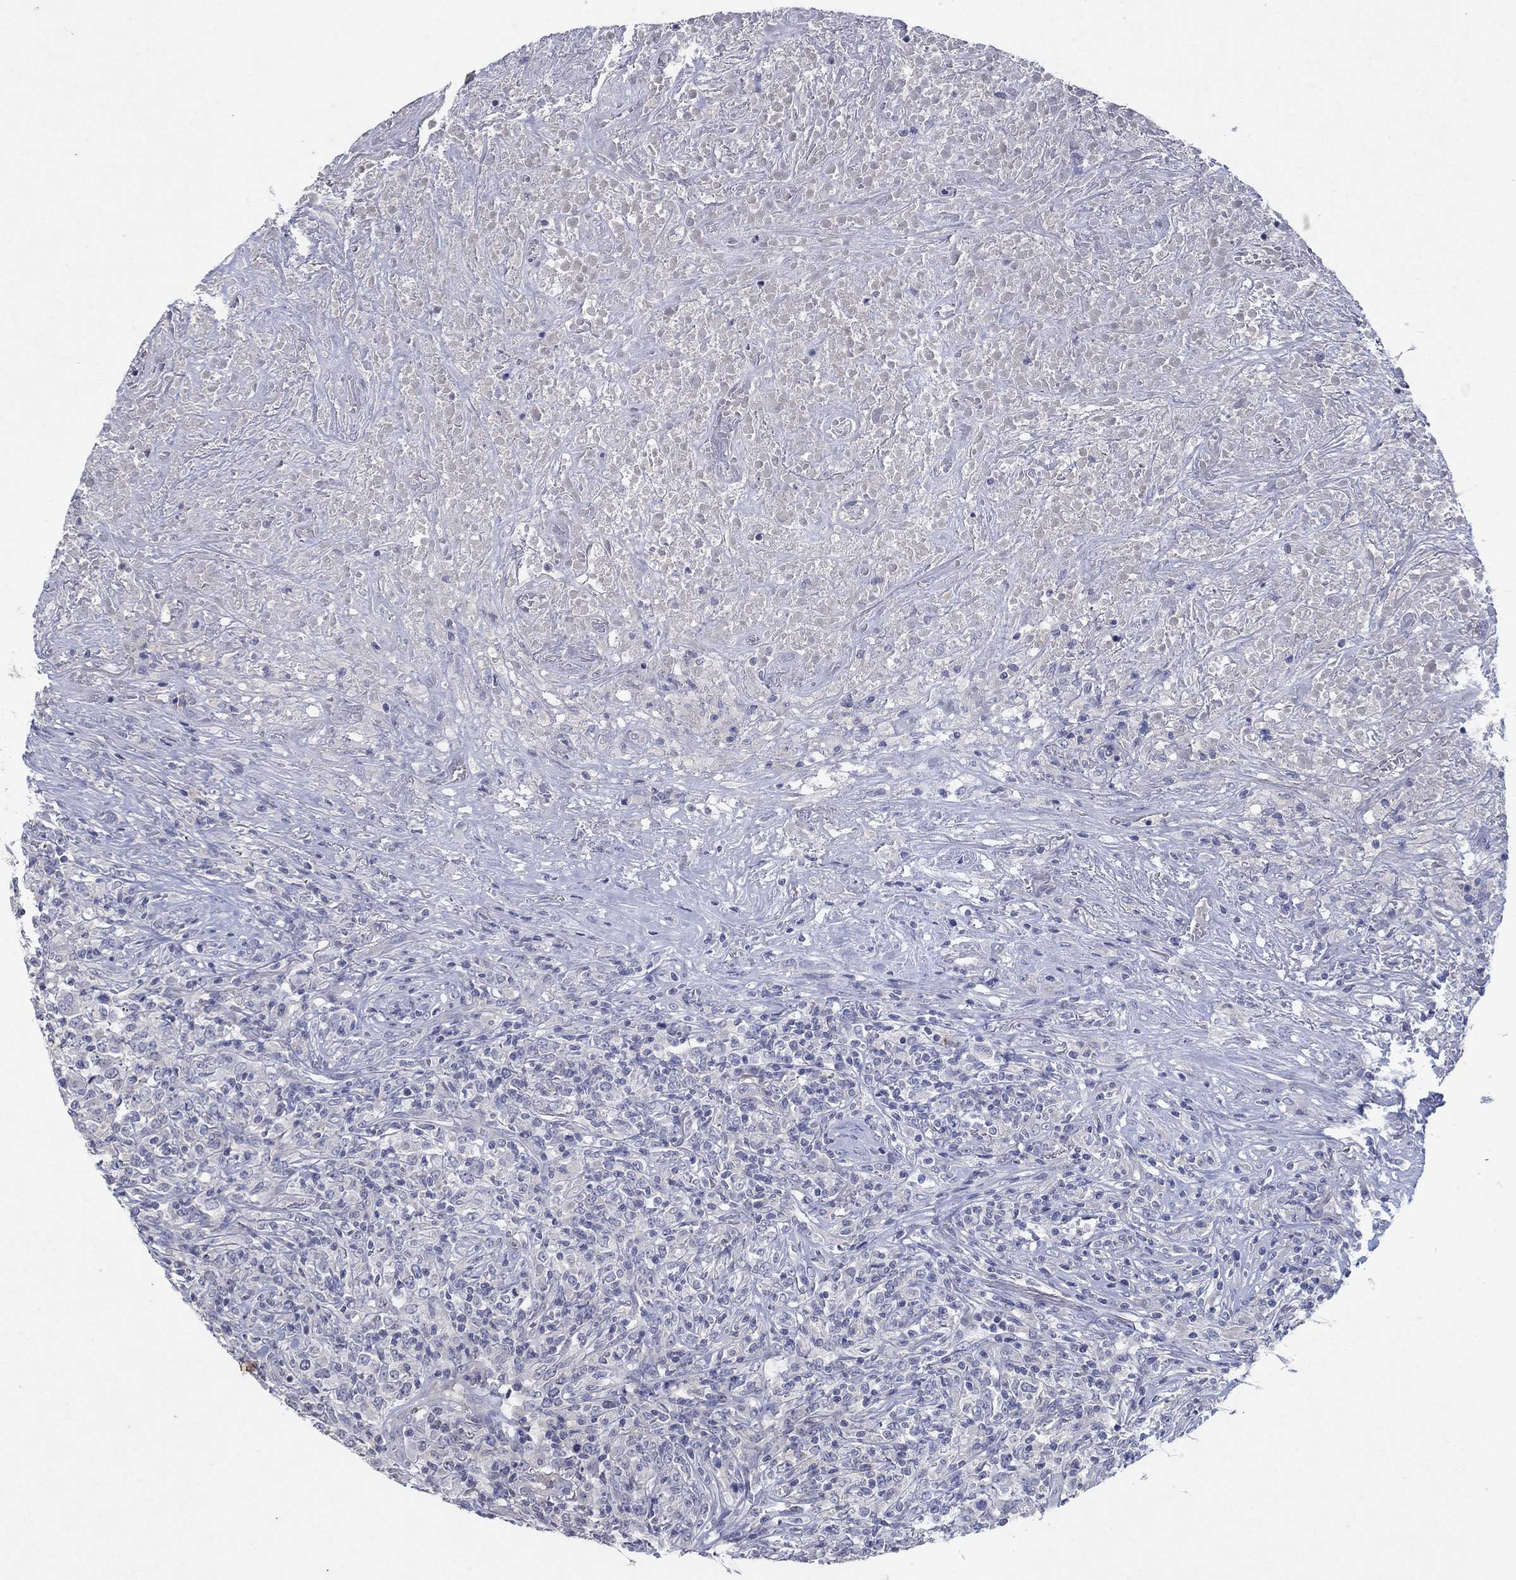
{"staining": {"intensity": "negative", "quantity": "none", "location": "none"}, "tissue": "lymphoma", "cell_type": "Tumor cells", "image_type": "cancer", "snomed": [{"axis": "morphology", "description": "Malignant lymphoma, non-Hodgkin's type, High grade"}, {"axis": "topography", "description": "Lung"}], "caption": "An immunohistochemistry (IHC) histopathology image of high-grade malignant lymphoma, non-Hodgkin's type is shown. There is no staining in tumor cells of high-grade malignant lymphoma, non-Hodgkin's type. (Brightfield microscopy of DAB immunohistochemistry at high magnification).", "gene": "KRT40", "patient": {"sex": "male", "age": 79}}